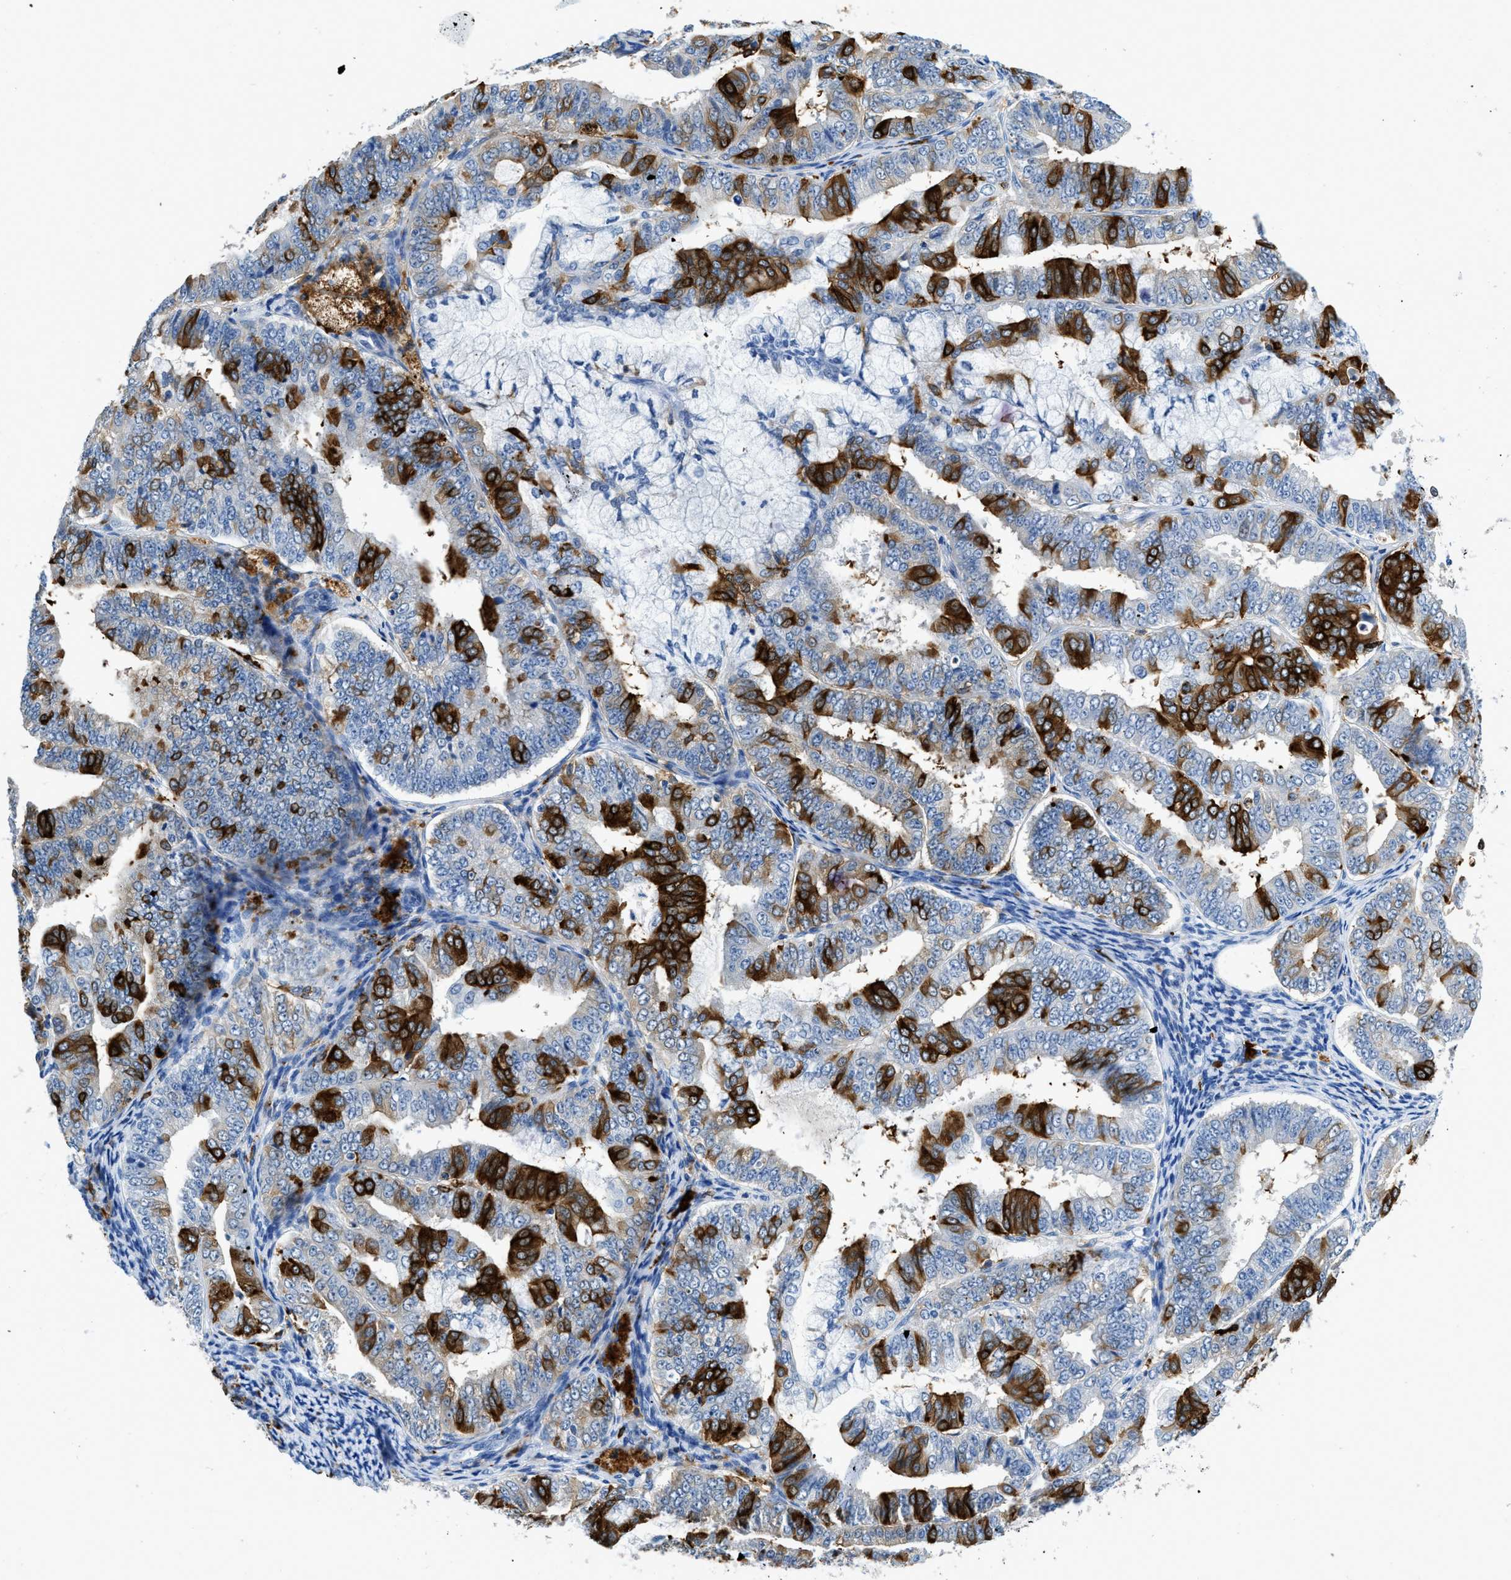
{"staining": {"intensity": "strong", "quantity": "<25%", "location": "cytoplasmic/membranous"}, "tissue": "endometrial cancer", "cell_type": "Tumor cells", "image_type": "cancer", "snomed": [{"axis": "morphology", "description": "Adenocarcinoma, NOS"}, {"axis": "topography", "description": "Endometrium"}], "caption": "There is medium levels of strong cytoplasmic/membranous expression in tumor cells of adenocarcinoma (endometrial), as demonstrated by immunohistochemical staining (brown color).", "gene": "CD226", "patient": {"sex": "female", "age": 63}}